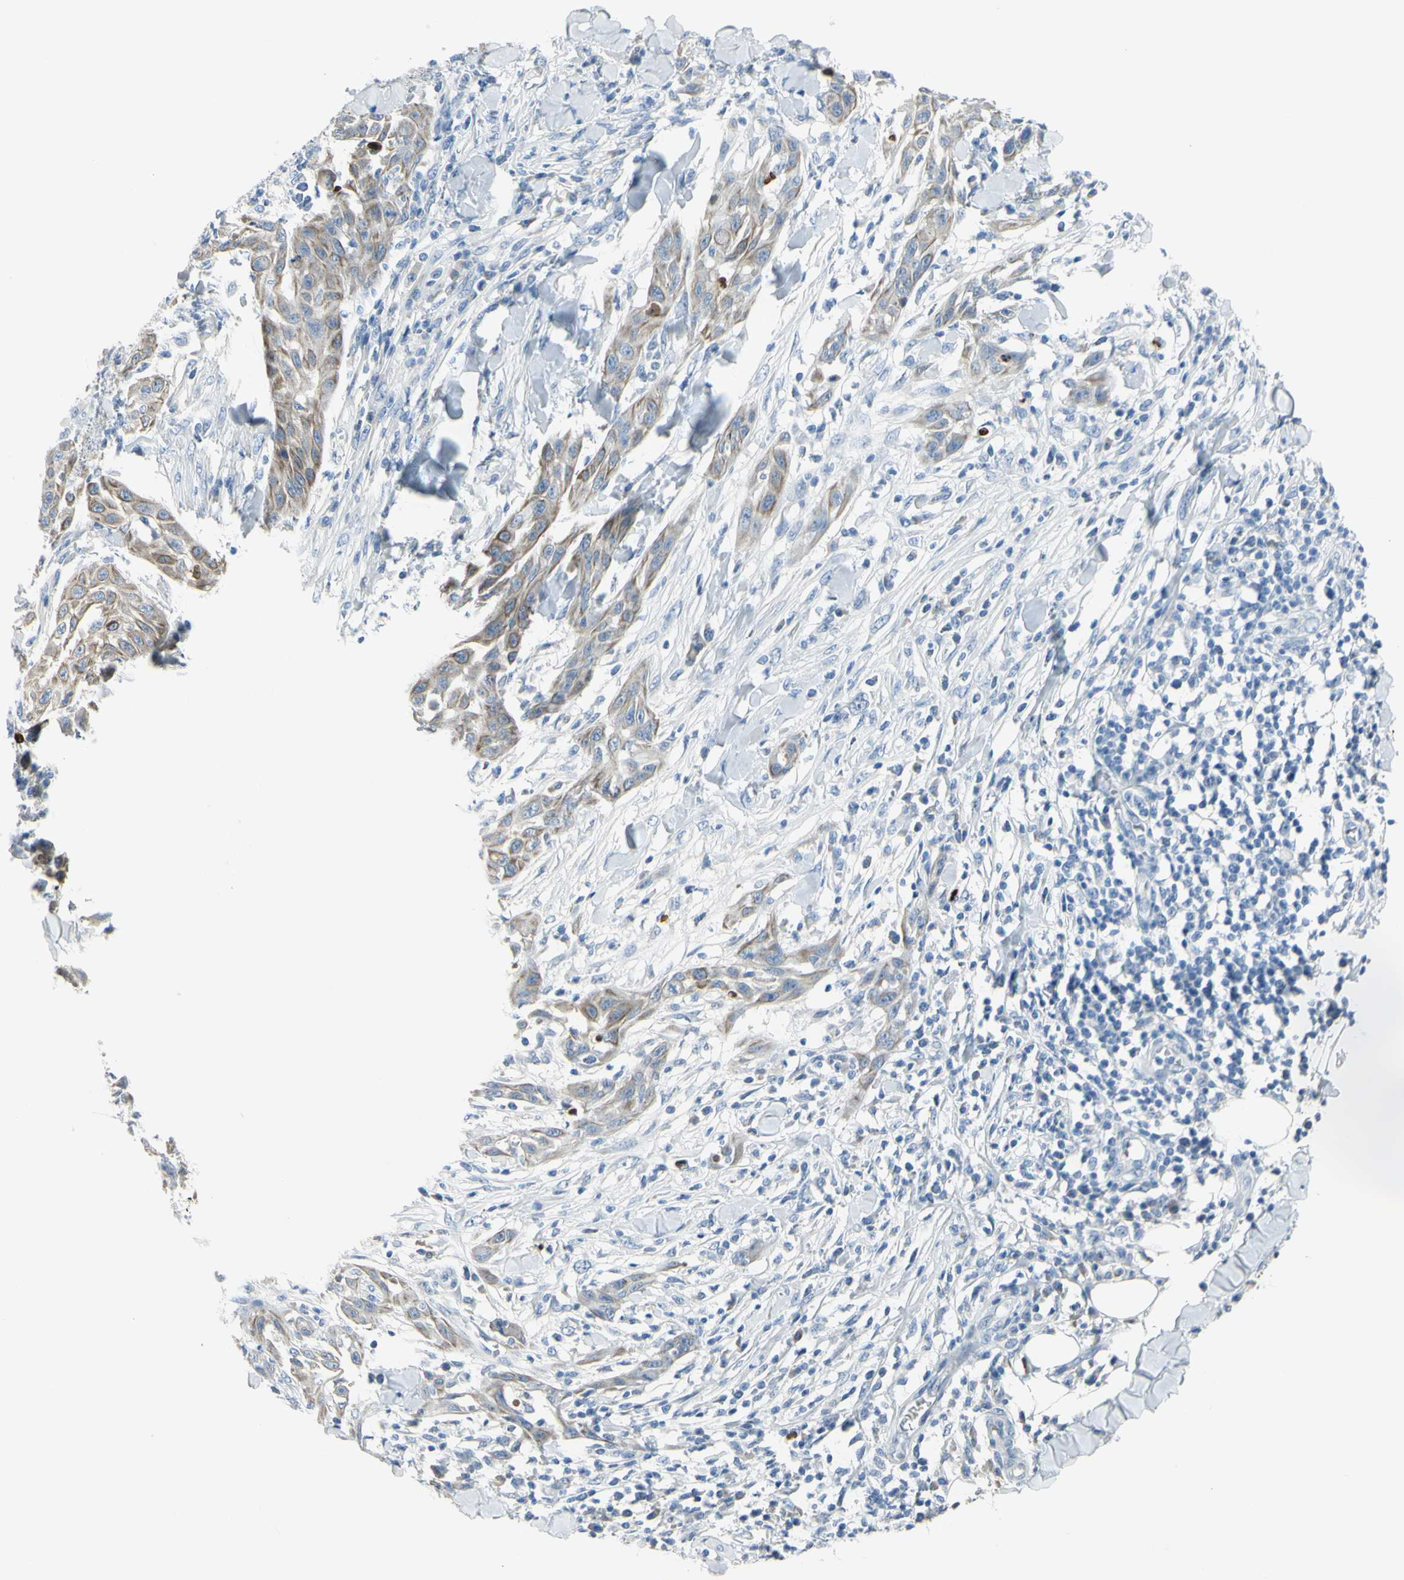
{"staining": {"intensity": "weak", "quantity": ">75%", "location": "cytoplasmic/membranous"}, "tissue": "skin cancer", "cell_type": "Tumor cells", "image_type": "cancer", "snomed": [{"axis": "morphology", "description": "Squamous cell carcinoma, NOS"}, {"axis": "topography", "description": "Skin"}], "caption": "This is an image of immunohistochemistry (IHC) staining of skin cancer, which shows weak positivity in the cytoplasmic/membranous of tumor cells.", "gene": "ZNF557", "patient": {"sex": "male", "age": 24}}